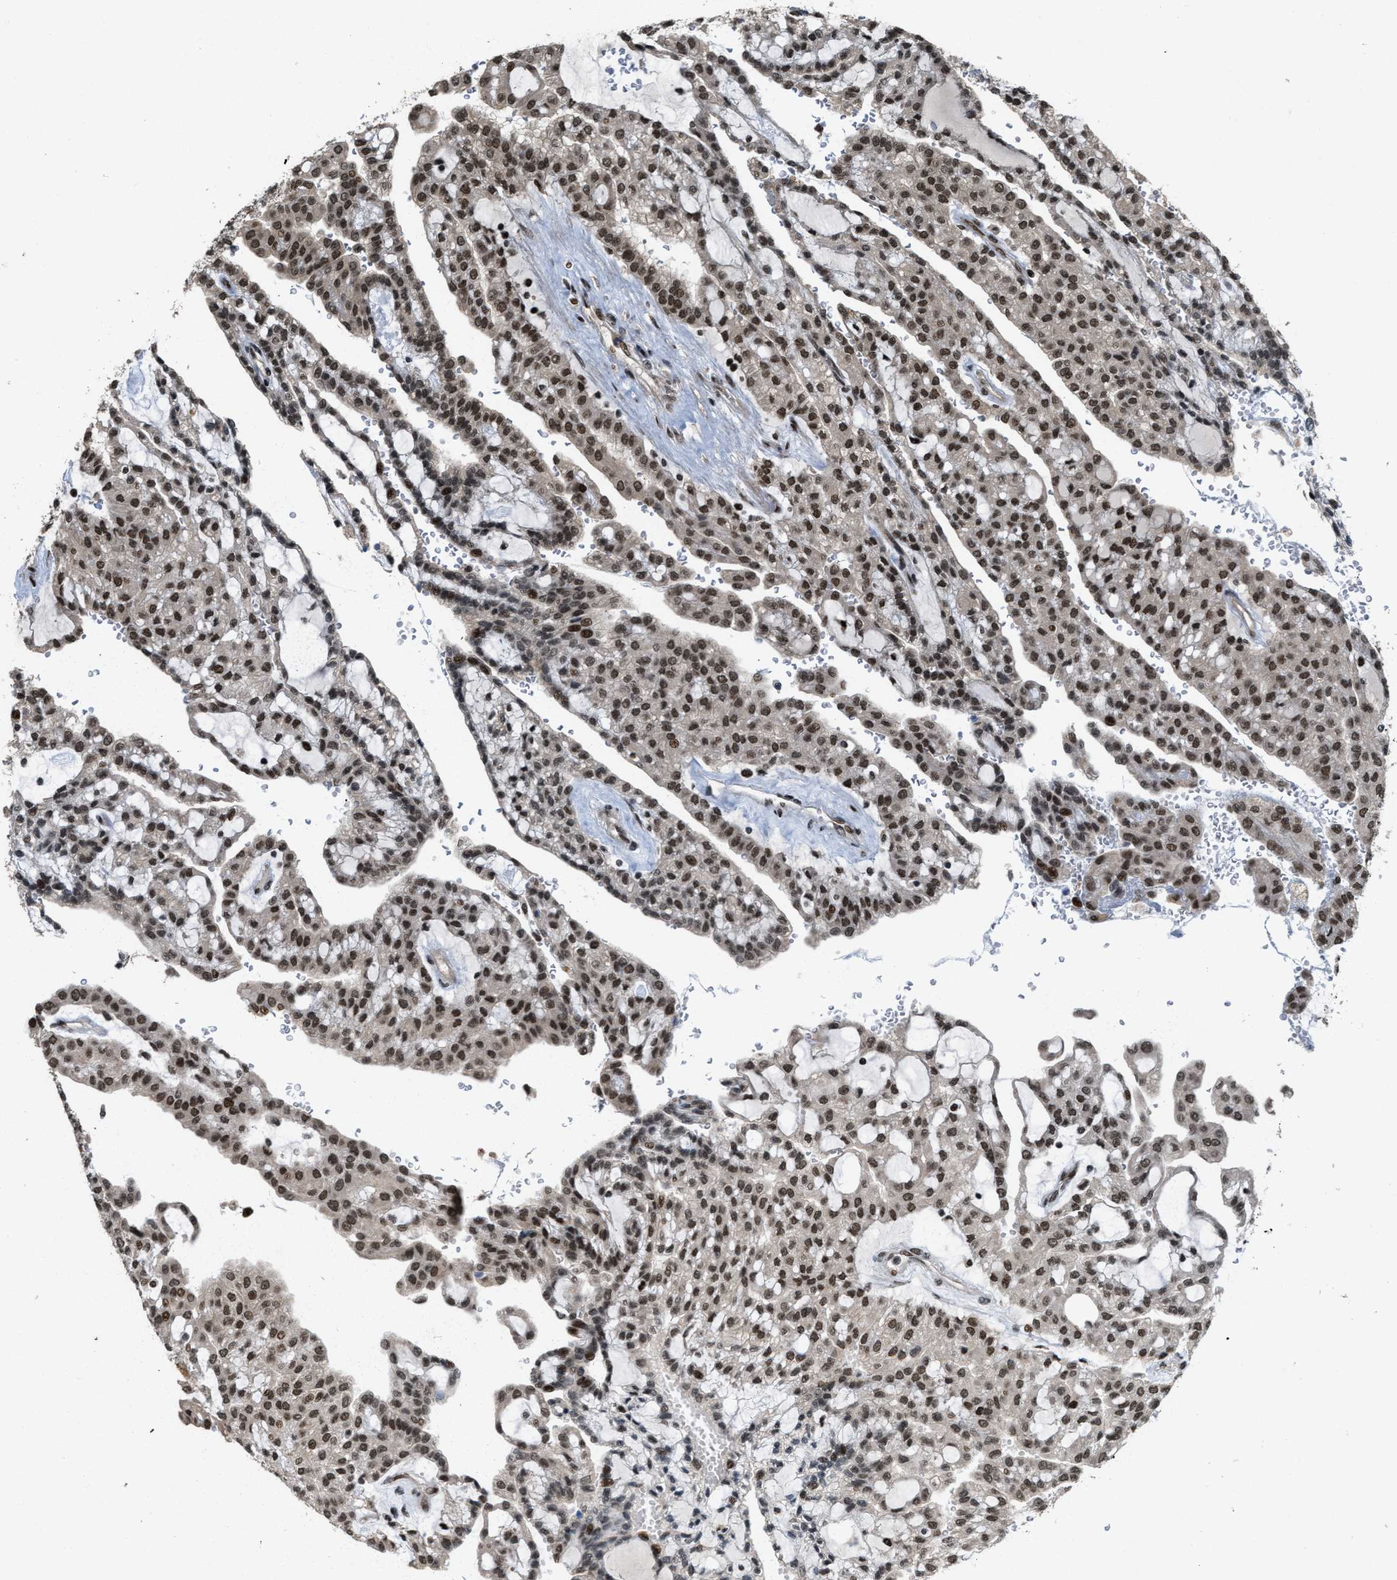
{"staining": {"intensity": "strong", "quantity": ">75%", "location": "nuclear"}, "tissue": "renal cancer", "cell_type": "Tumor cells", "image_type": "cancer", "snomed": [{"axis": "morphology", "description": "Adenocarcinoma, NOS"}, {"axis": "topography", "description": "Kidney"}], "caption": "Strong nuclear staining is seen in approximately >75% of tumor cells in adenocarcinoma (renal). (brown staining indicates protein expression, while blue staining denotes nuclei).", "gene": "SERTAD2", "patient": {"sex": "male", "age": 63}}